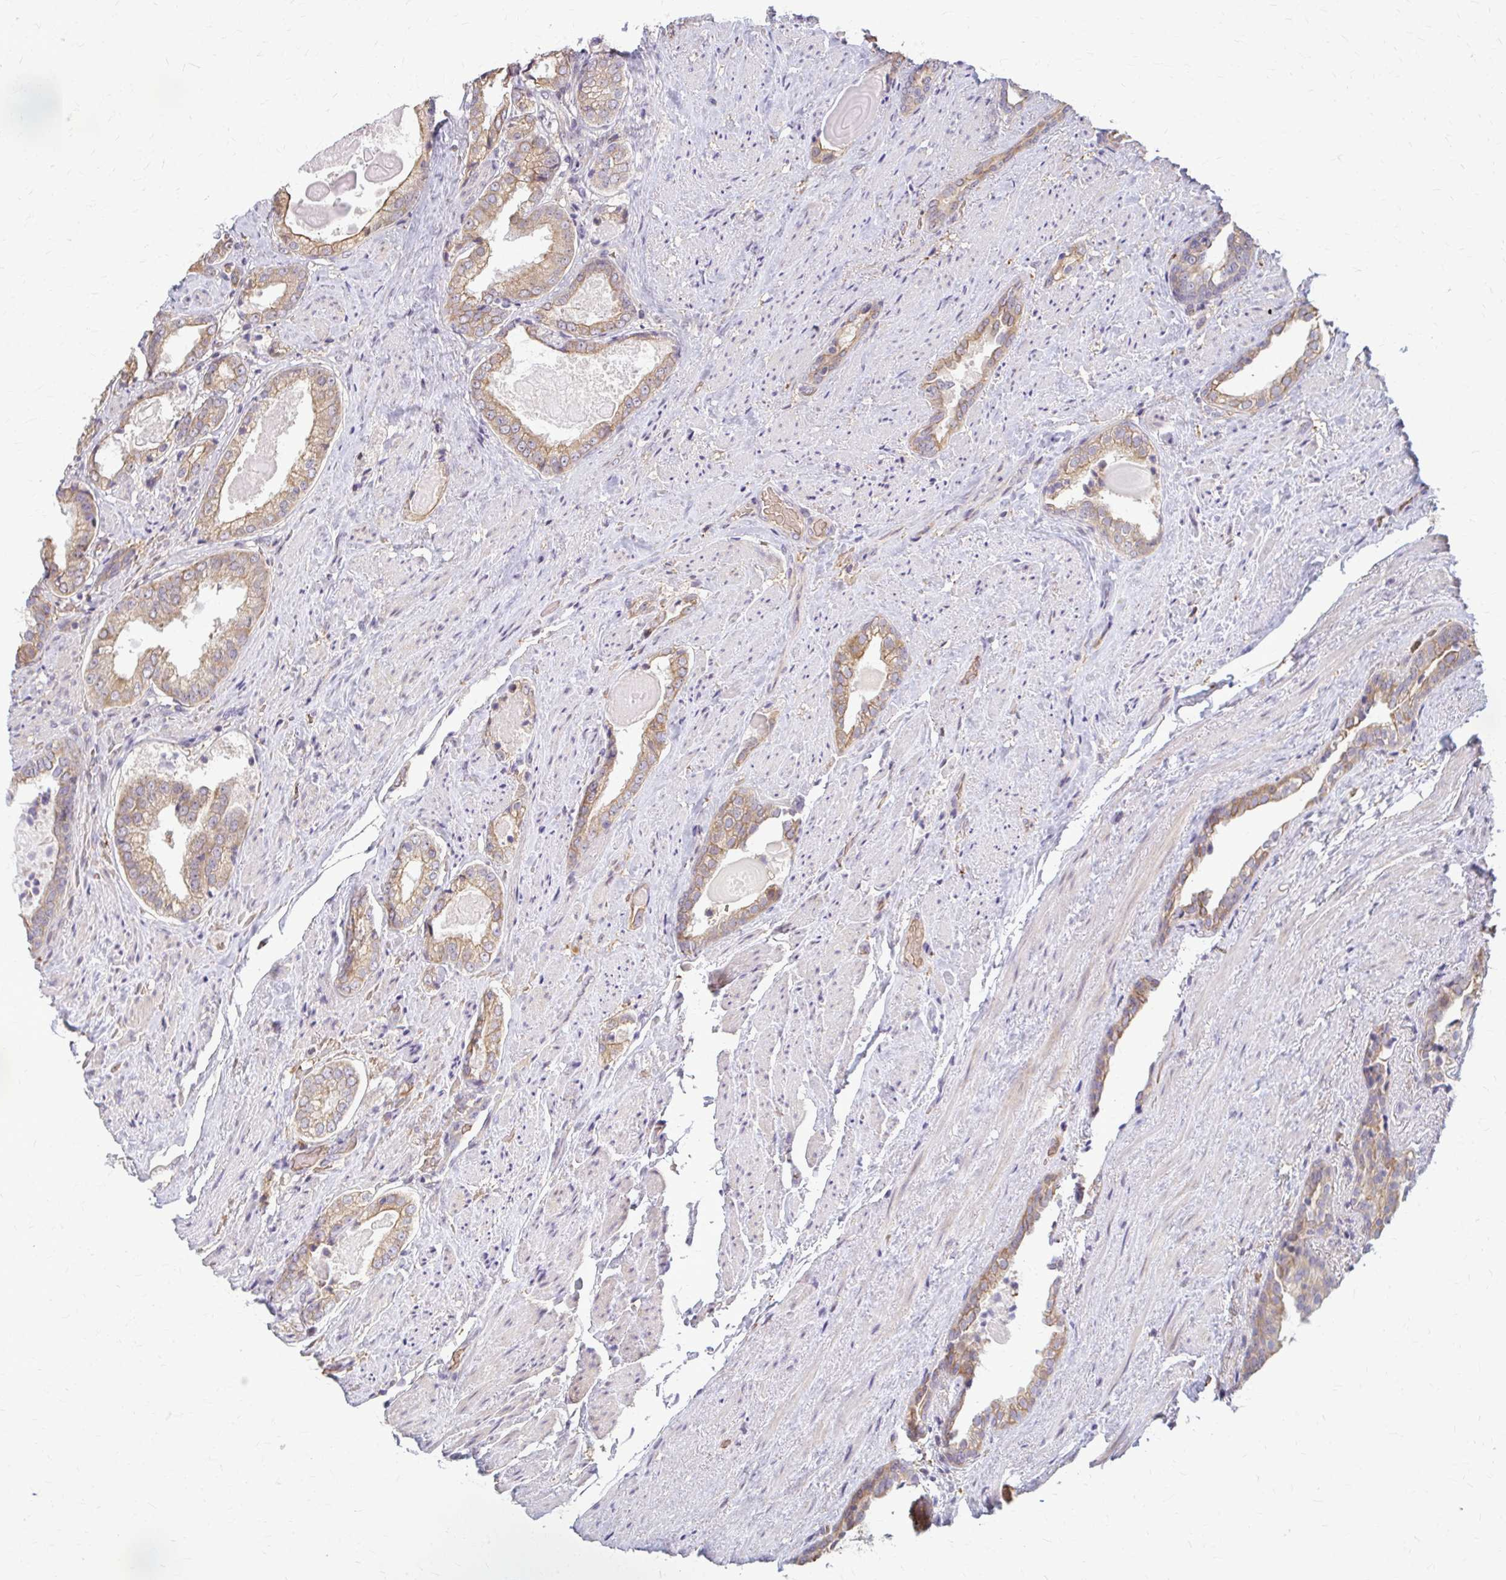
{"staining": {"intensity": "moderate", "quantity": ">75%", "location": "cytoplasmic/membranous"}, "tissue": "prostate cancer", "cell_type": "Tumor cells", "image_type": "cancer", "snomed": [{"axis": "morphology", "description": "Adenocarcinoma, High grade"}, {"axis": "topography", "description": "Prostate"}], "caption": "This photomicrograph reveals IHC staining of human prostate cancer, with medium moderate cytoplasmic/membranous expression in approximately >75% of tumor cells.", "gene": "ZNF34", "patient": {"sex": "male", "age": 65}}